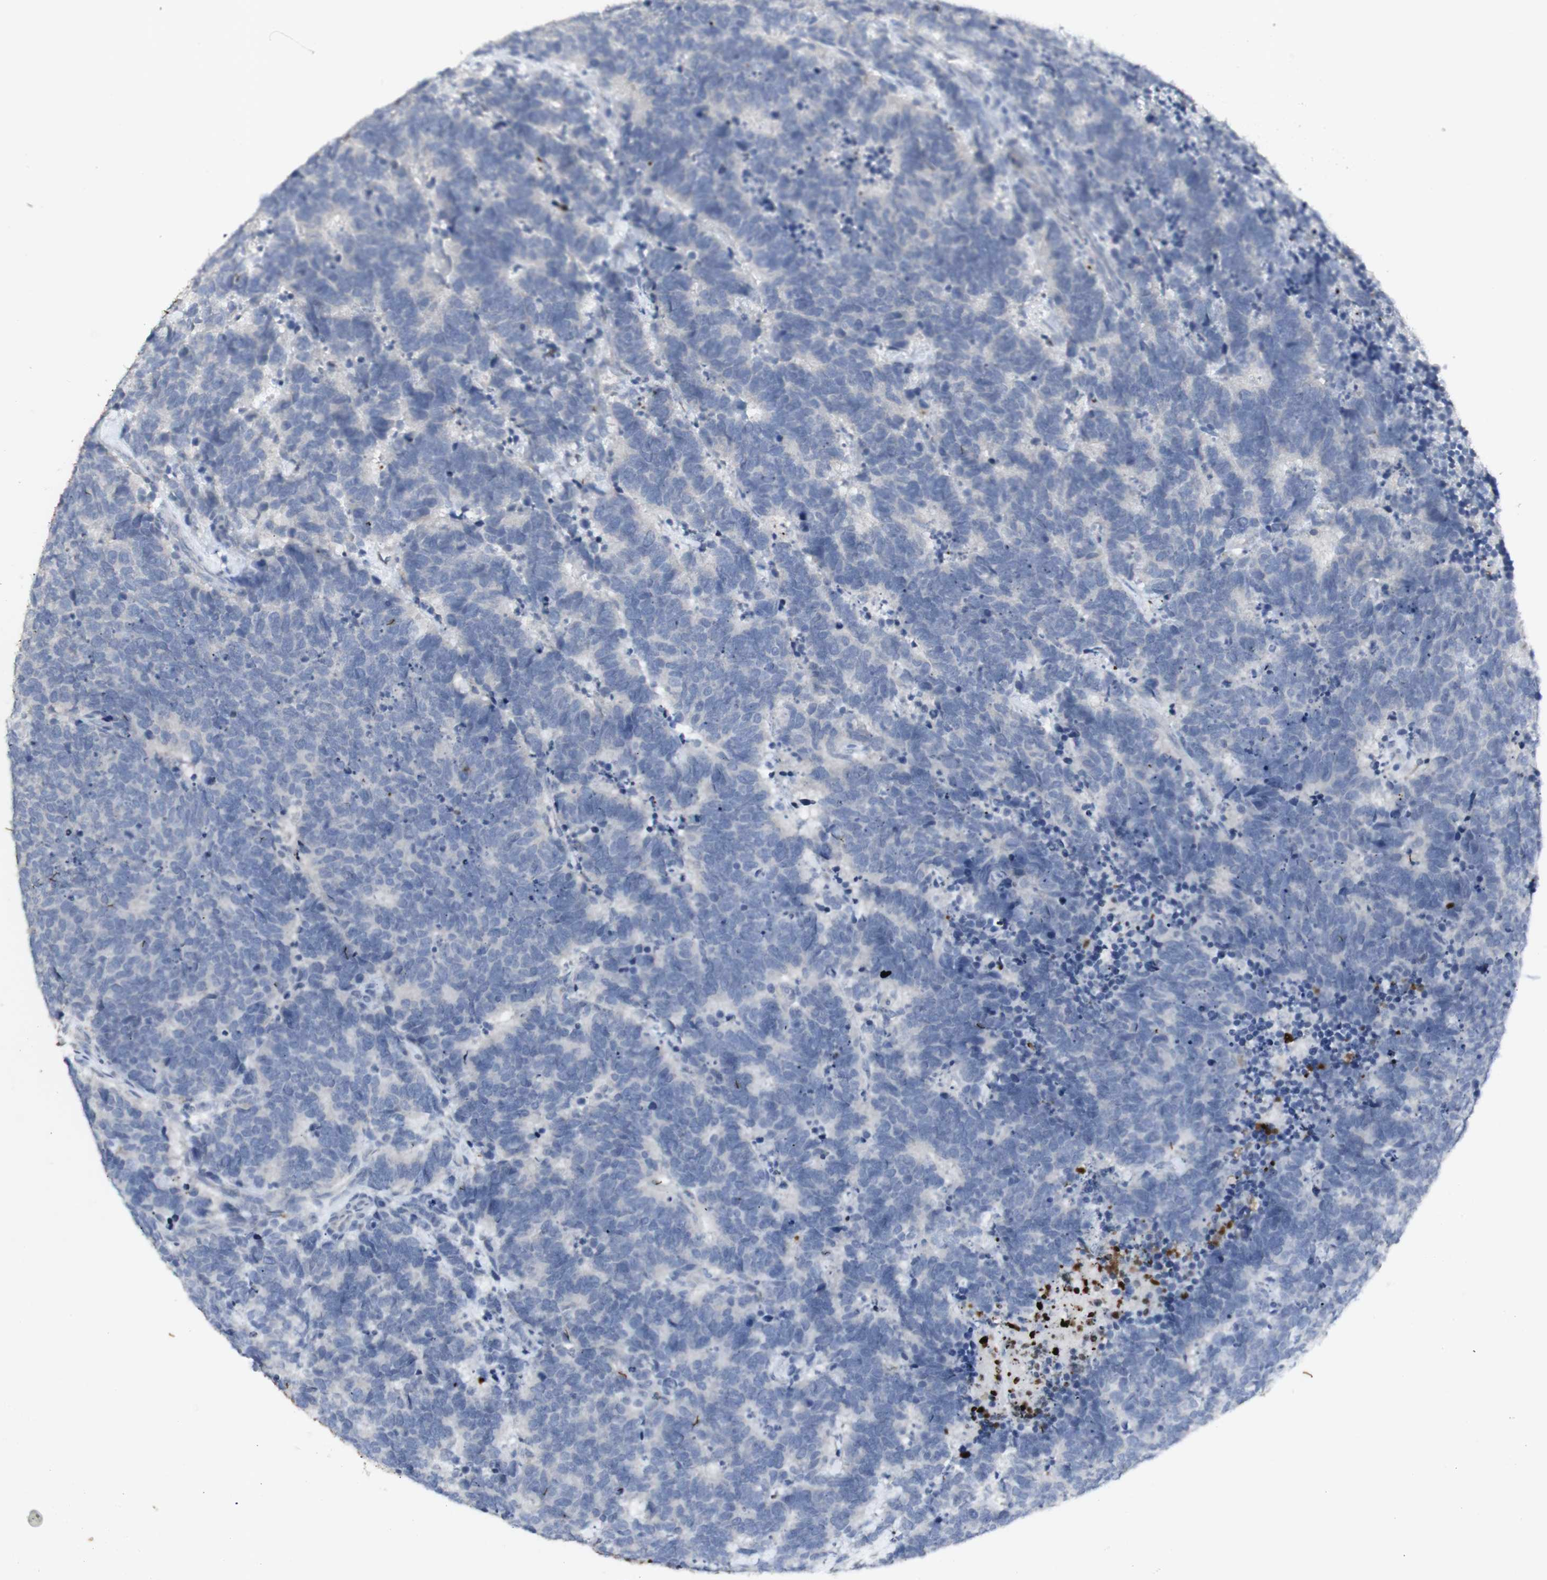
{"staining": {"intensity": "negative", "quantity": "none", "location": "none"}, "tissue": "carcinoid", "cell_type": "Tumor cells", "image_type": "cancer", "snomed": [{"axis": "morphology", "description": "Carcinoma, NOS"}, {"axis": "morphology", "description": "Carcinoid, malignant, NOS"}, {"axis": "topography", "description": "Urinary bladder"}], "caption": "Tumor cells show no significant positivity in carcinoid. (DAB immunohistochemistry (IHC) visualized using brightfield microscopy, high magnification).", "gene": "INS", "patient": {"sex": "male", "age": 57}}